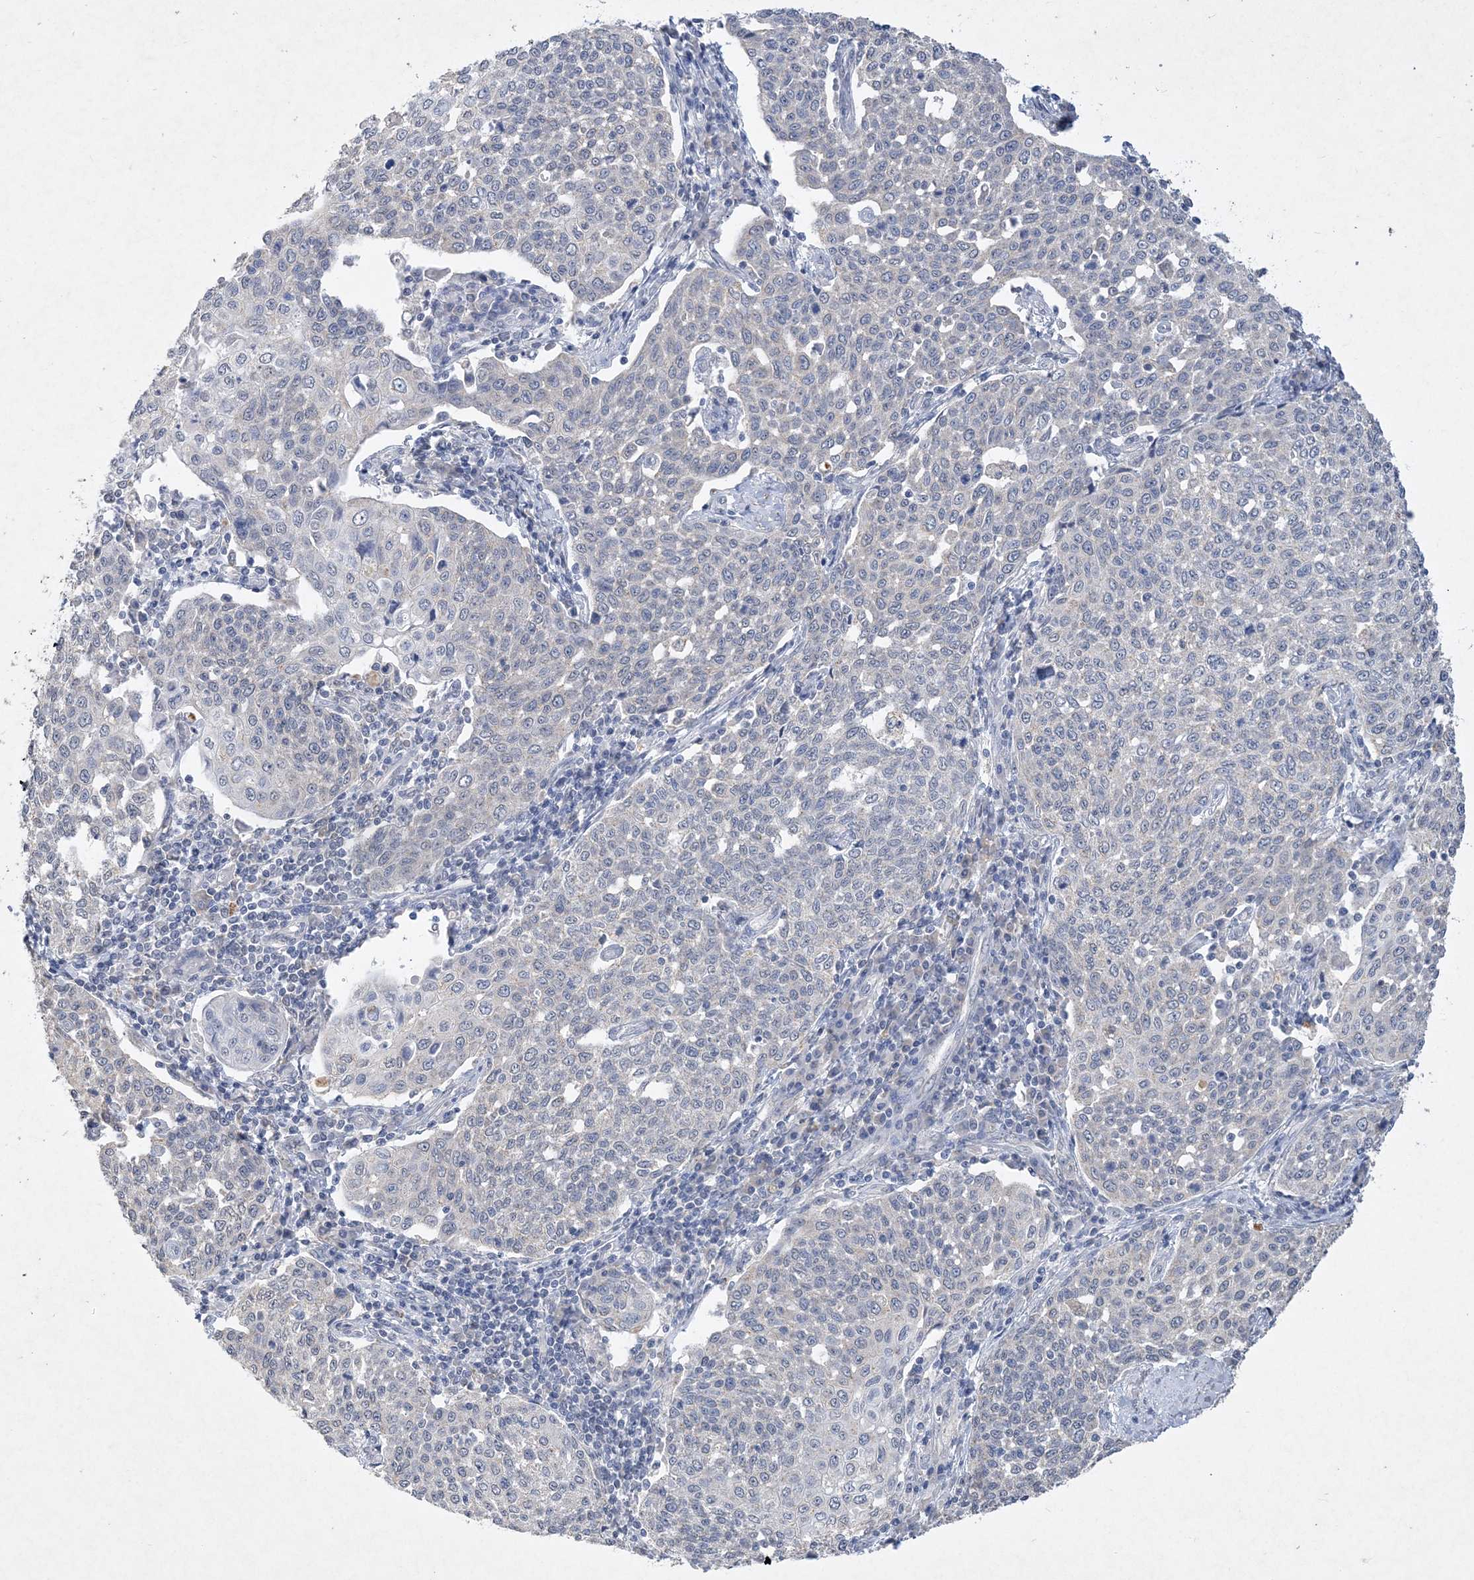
{"staining": {"intensity": "negative", "quantity": "none", "location": "none"}, "tissue": "cervical cancer", "cell_type": "Tumor cells", "image_type": "cancer", "snomed": [{"axis": "morphology", "description": "Squamous cell carcinoma, NOS"}, {"axis": "topography", "description": "Cervix"}], "caption": "A photomicrograph of cervical squamous cell carcinoma stained for a protein demonstrates no brown staining in tumor cells. (Immunohistochemistry (ihc), brightfield microscopy, high magnification).", "gene": "C11orf58", "patient": {"sex": "female", "age": 34}}